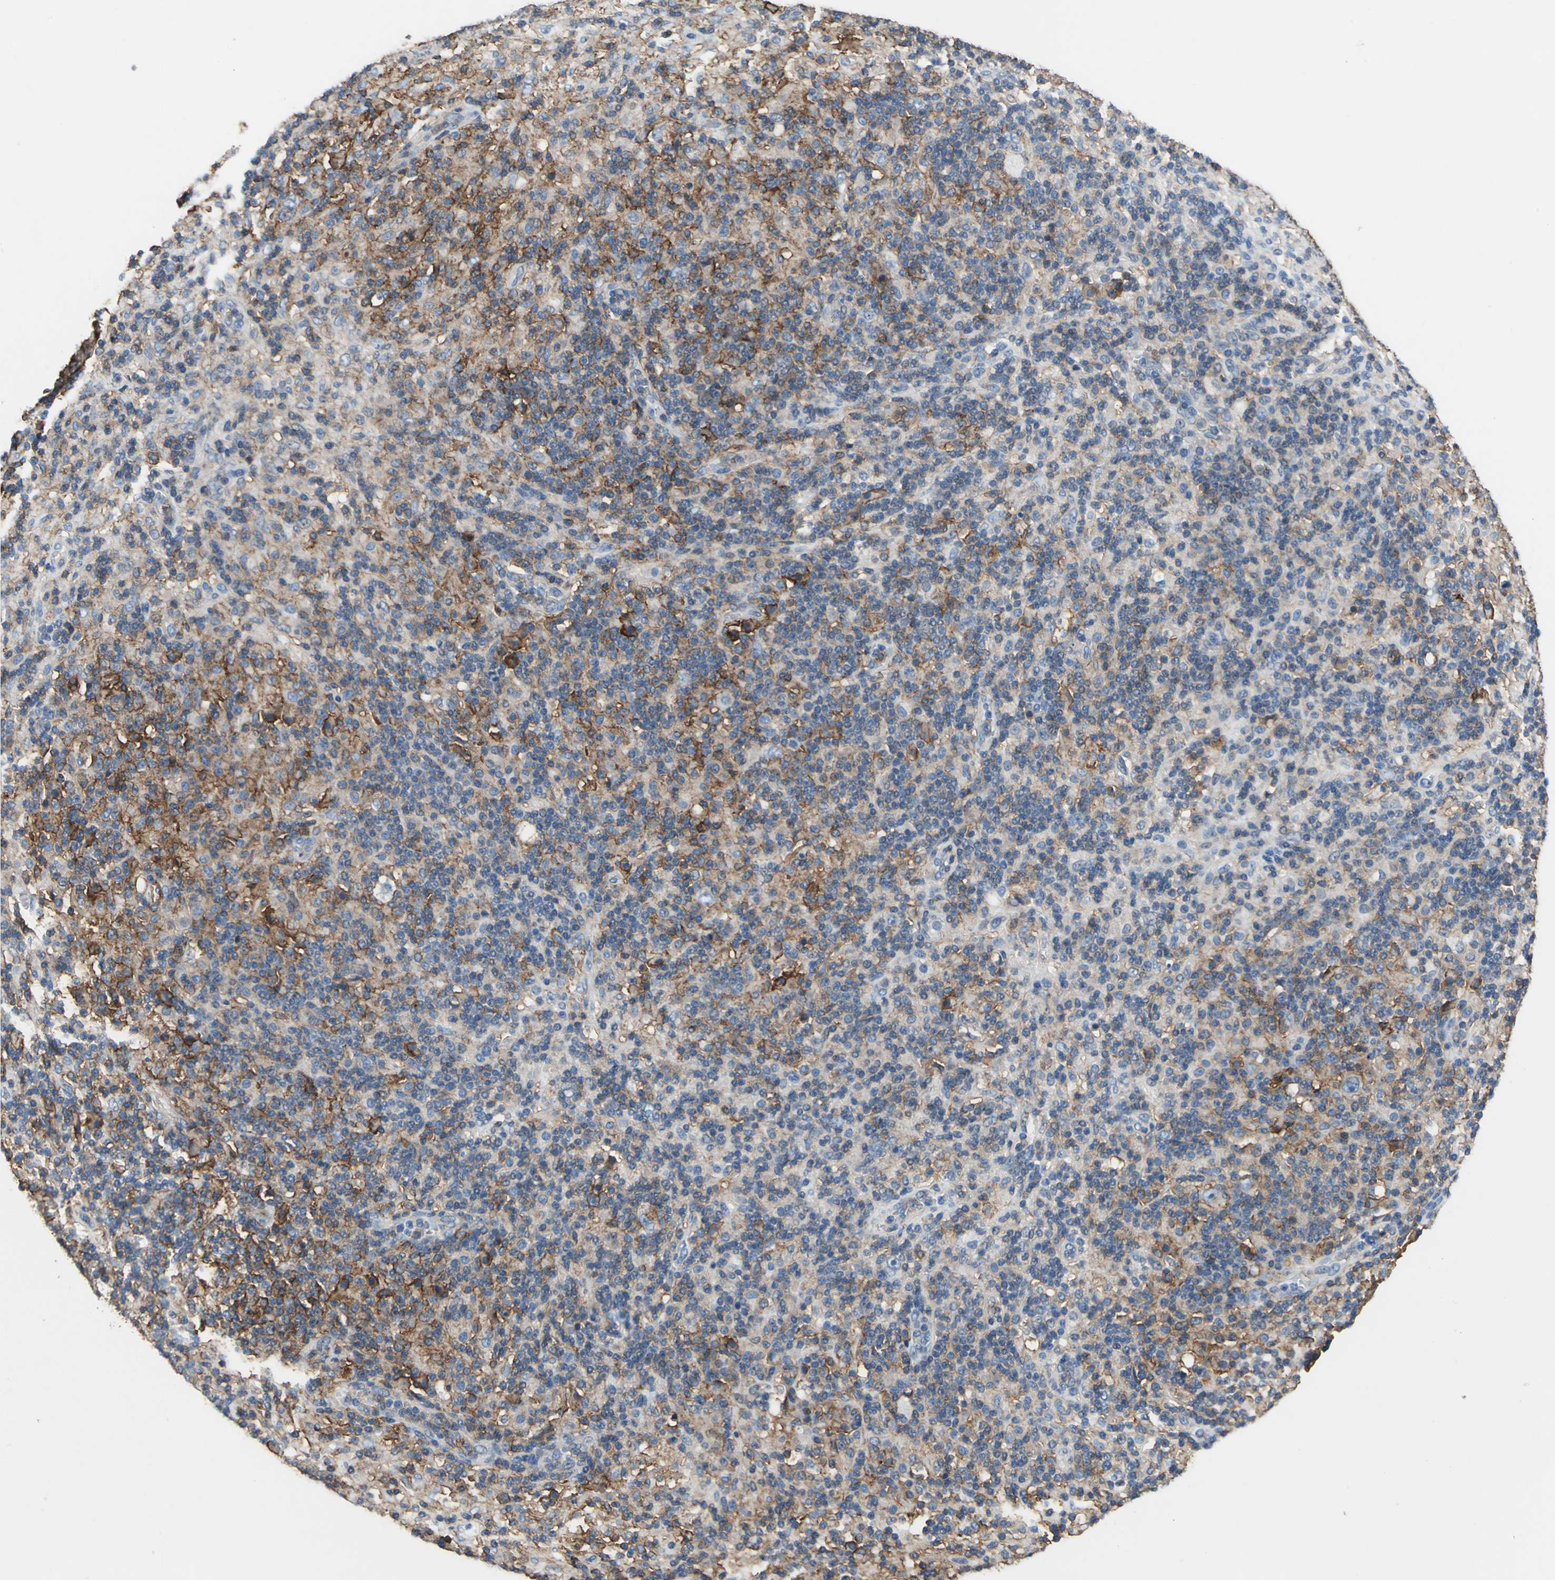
{"staining": {"intensity": "strong", "quantity": "25%-75%", "location": "cytoplasmic/membranous"}, "tissue": "lymphoma", "cell_type": "Tumor cells", "image_type": "cancer", "snomed": [{"axis": "morphology", "description": "Hodgkin's disease, NOS"}, {"axis": "topography", "description": "Lymph node"}], "caption": "Immunohistochemistry (DAB) staining of lymphoma shows strong cytoplasmic/membranous protein staining in approximately 25%-75% of tumor cells.", "gene": "CD44", "patient": {"sex": "male", "age": 70}}